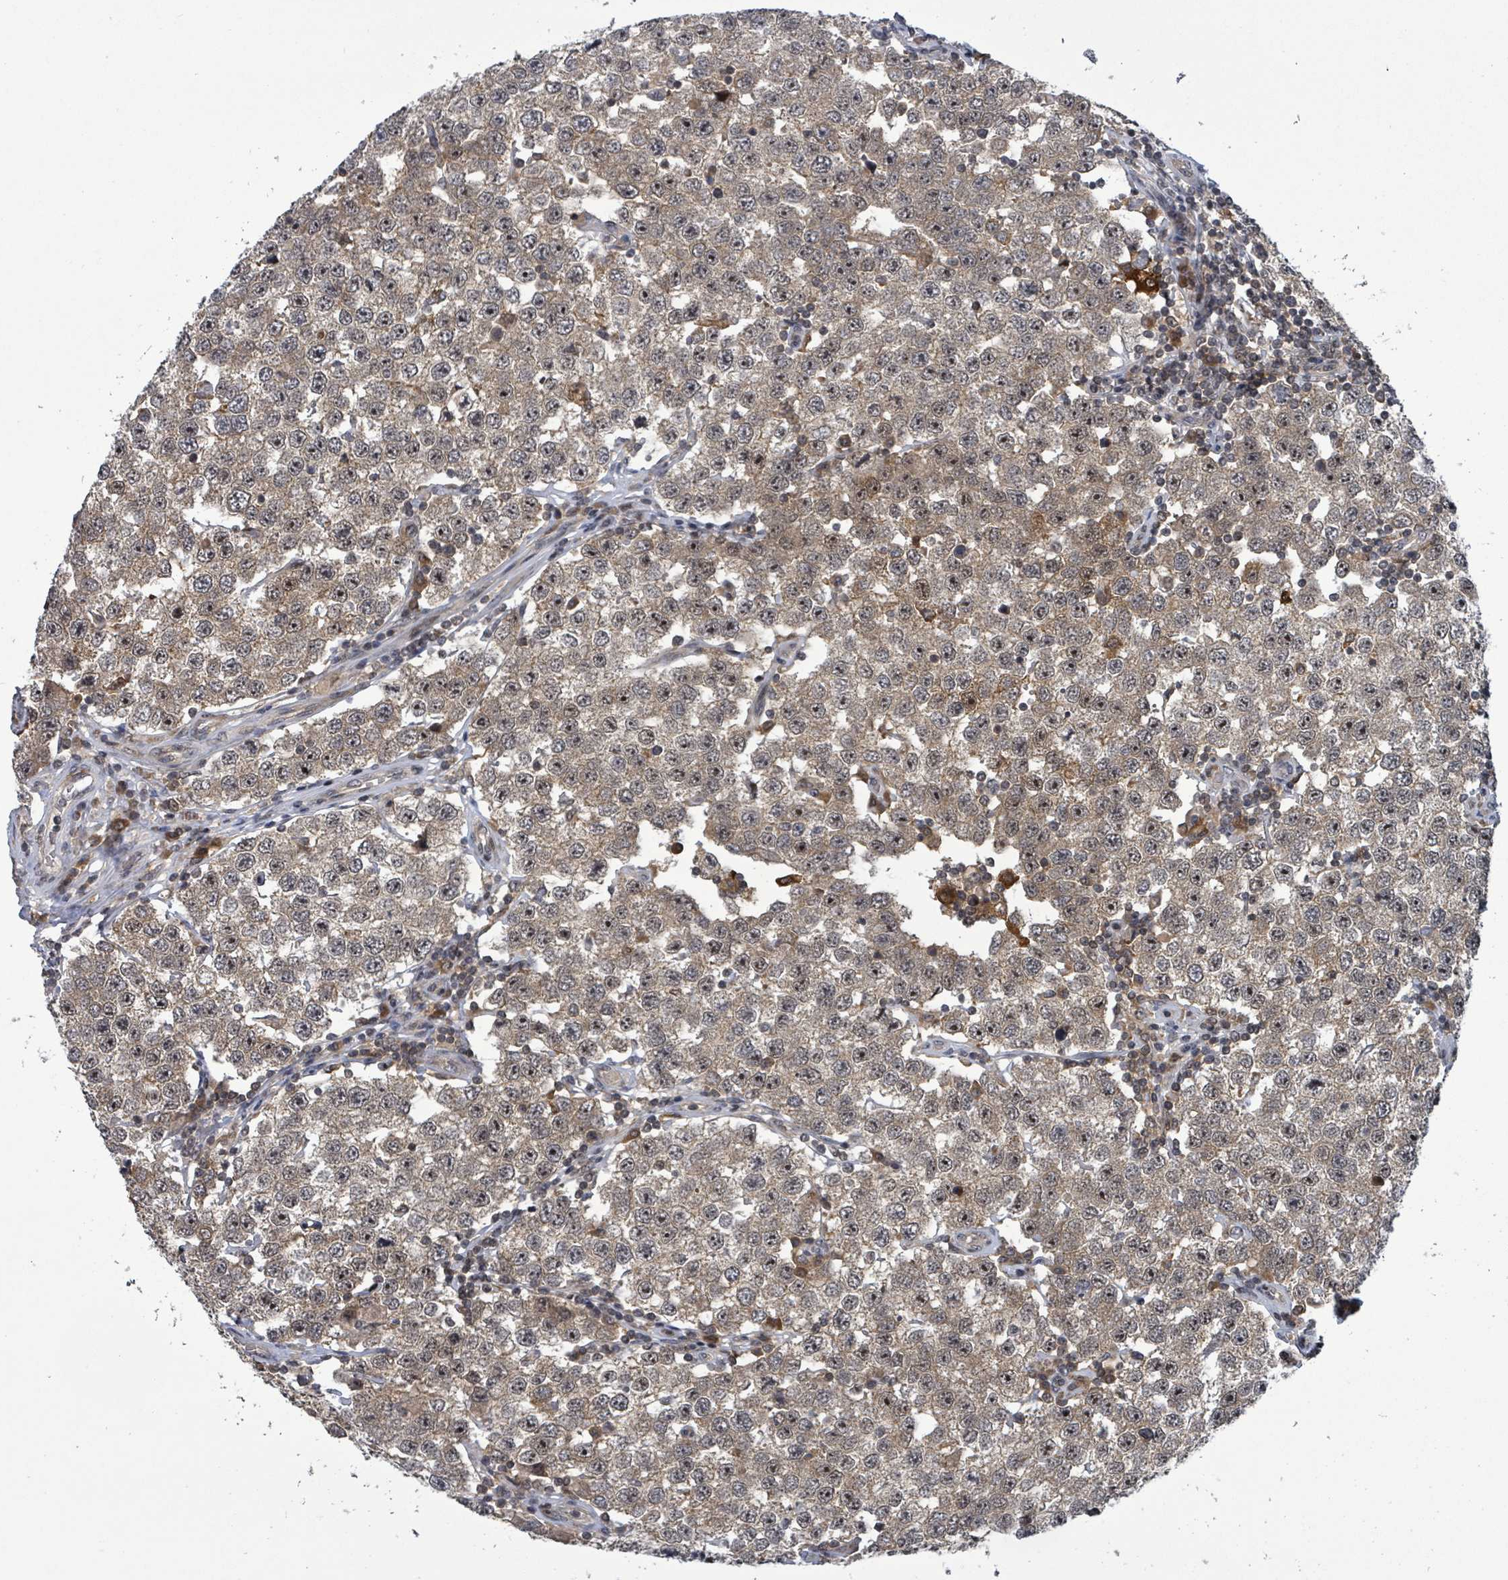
{"staining": {"intensity": "weak", "quantity": ">75%", "location": "cytoplasmic/membranous,nuclear"}, "tissue": "testis cancer", "cell_type": "Tumor cells", "image_type": "cancer", "snomed": [{"axis": "morphology", "description": "Seminoma, NOS"}, {"axis": "topography", "description": "Testis"}], "caption": "DAB immunohistochemical staining of human testis seminoma shows weak cytoplasmic/membranous and nuclear protein staining in about >75% of tumor cells. (Brightfield microscopy of DAB IHC at high magnification).", "gene": "FBXO6", "patient": {"sex": "male", "age": 34}}